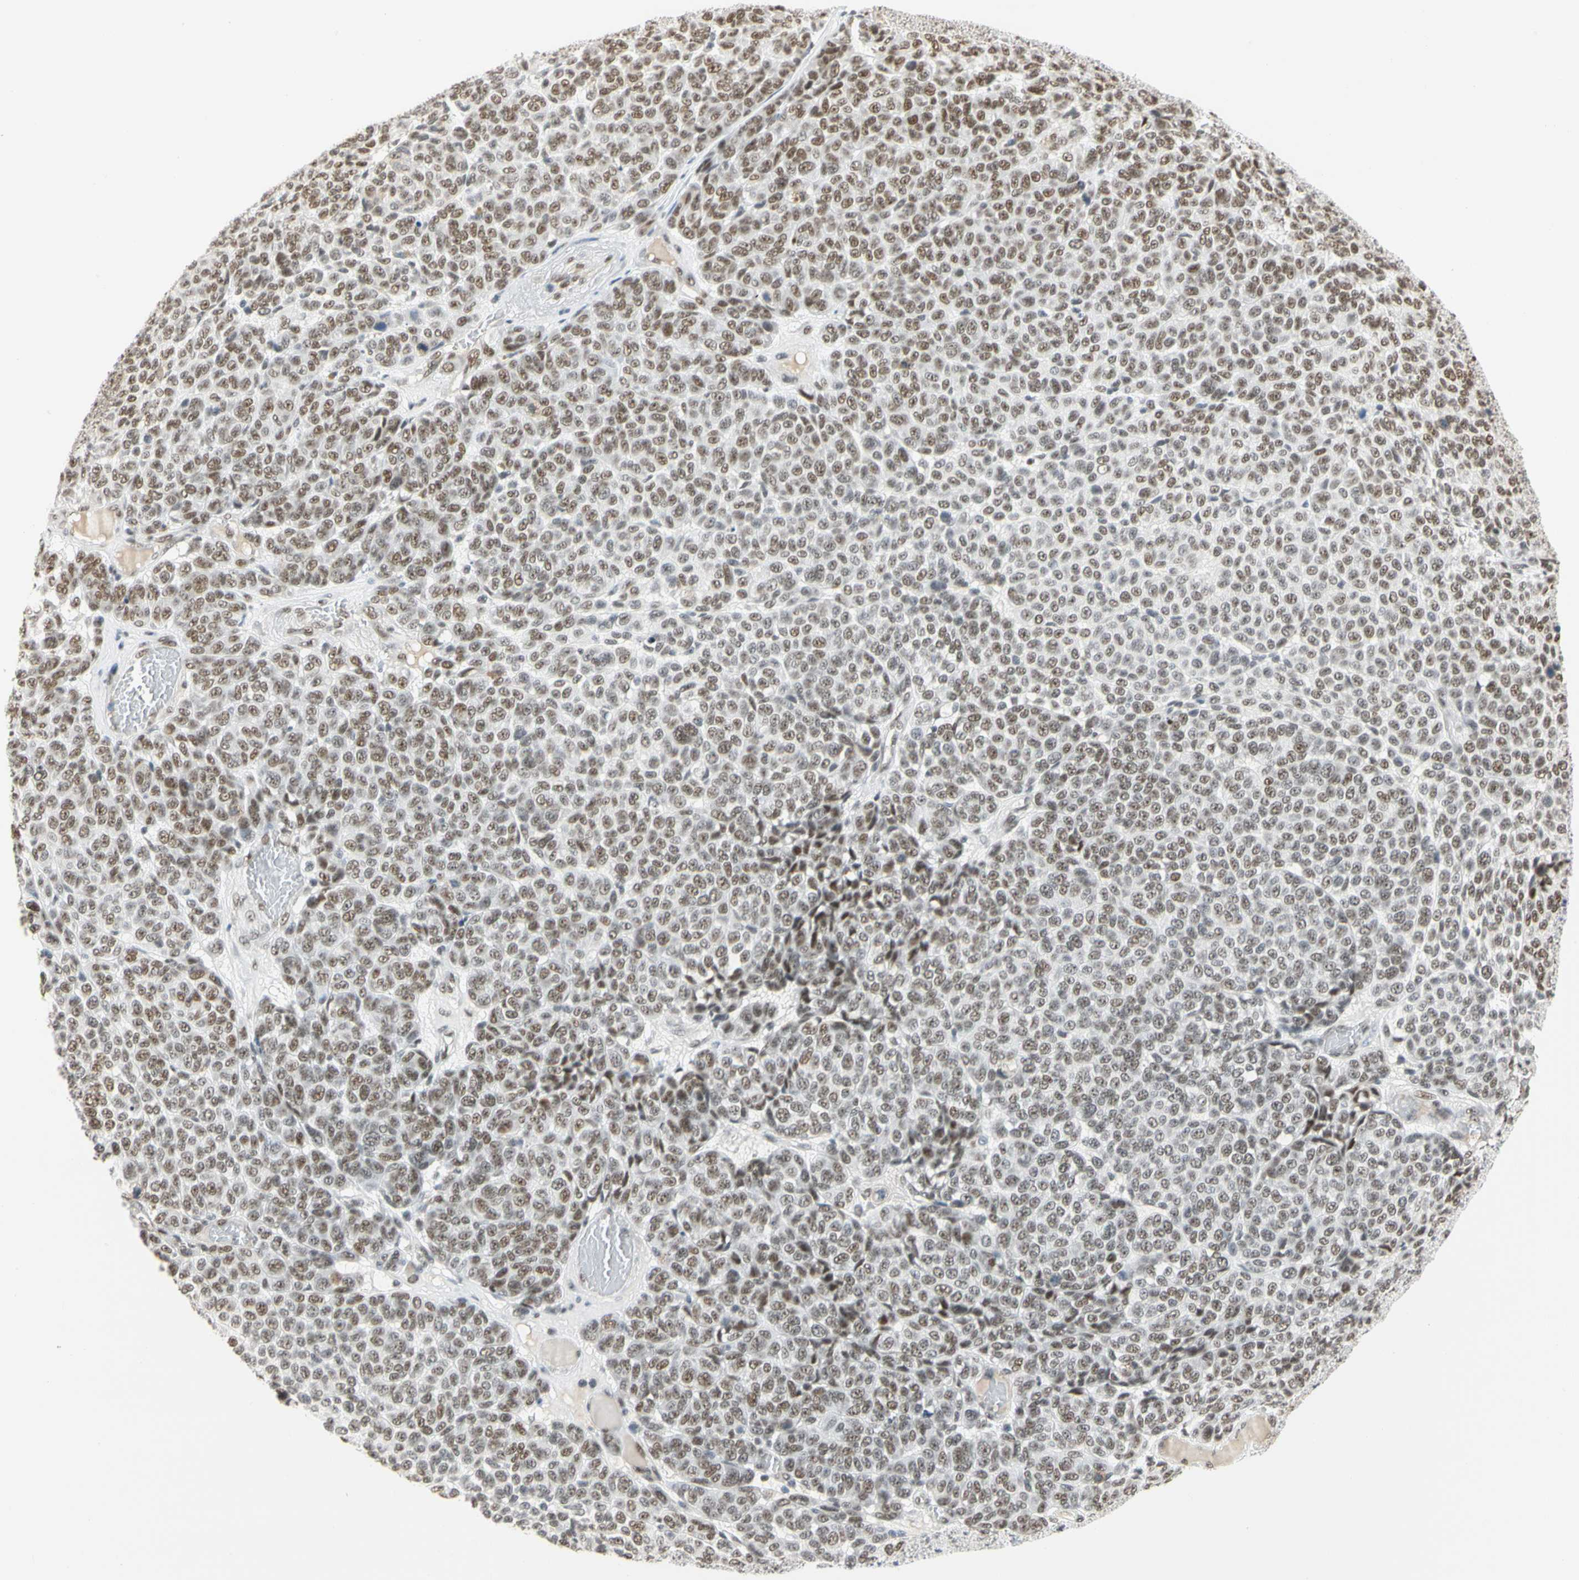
{"staining": {"intensity": "moderate", "quantity": ">75%", "location": "nuclear"}, "tissue": "melanoma", "cell_type": "Tumor cells", "image_type": "cancer", "snomed": [{"axis": "morphology", "description": "Malignant melanoma, NOS"}, {"axis": "topography", "description": "Skin"}], "caption": "Immunohistochemical staining of malignant melanoma shows medium levels of moderate nuclear protein expression in approximately >75% of tumor cells.", "gene": "ZSCAN16", "patient": {"sex": "male", "age": 59}}